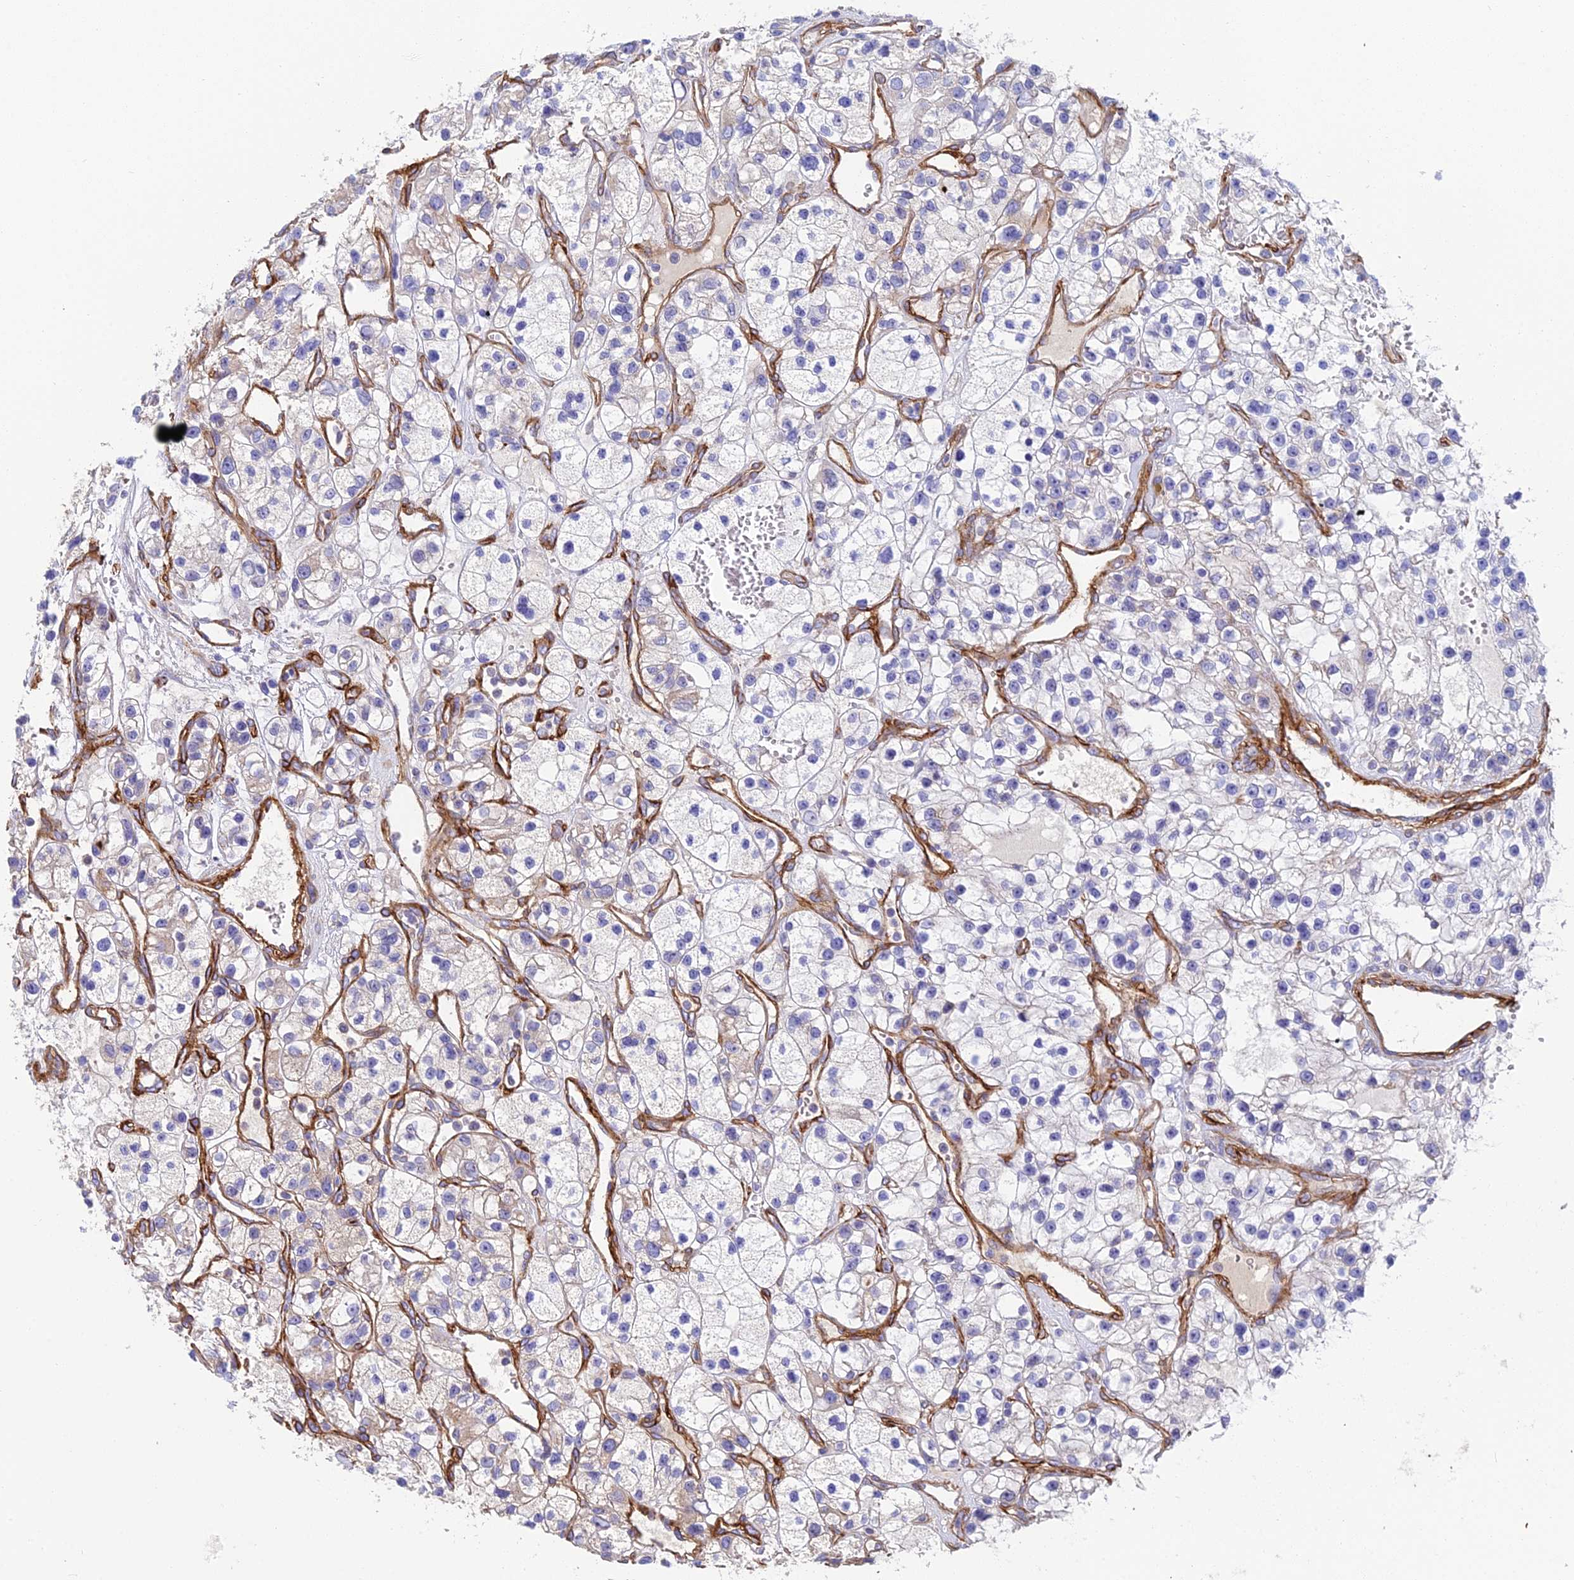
{"staining": {"intensity": "weak", "quantity": "<25%", "location": "cytoplasmic/membranous"}, "tissue": "renal cancer", "cell_type": "Tumor cells", "image_type": "cancer", "snomed": [{"axis": "morphology", "description": "Adenocarcinoma, NOS"}, {"axis": "topography", "description": "Kidney"}], "caption": "Immunohistochemical staining of human renal cancer (adenocarcinoma) demonstrates no significant staining in tumor cells.", "gene": "CSPG4", "patient": {"sex": "female", "age": 57}}